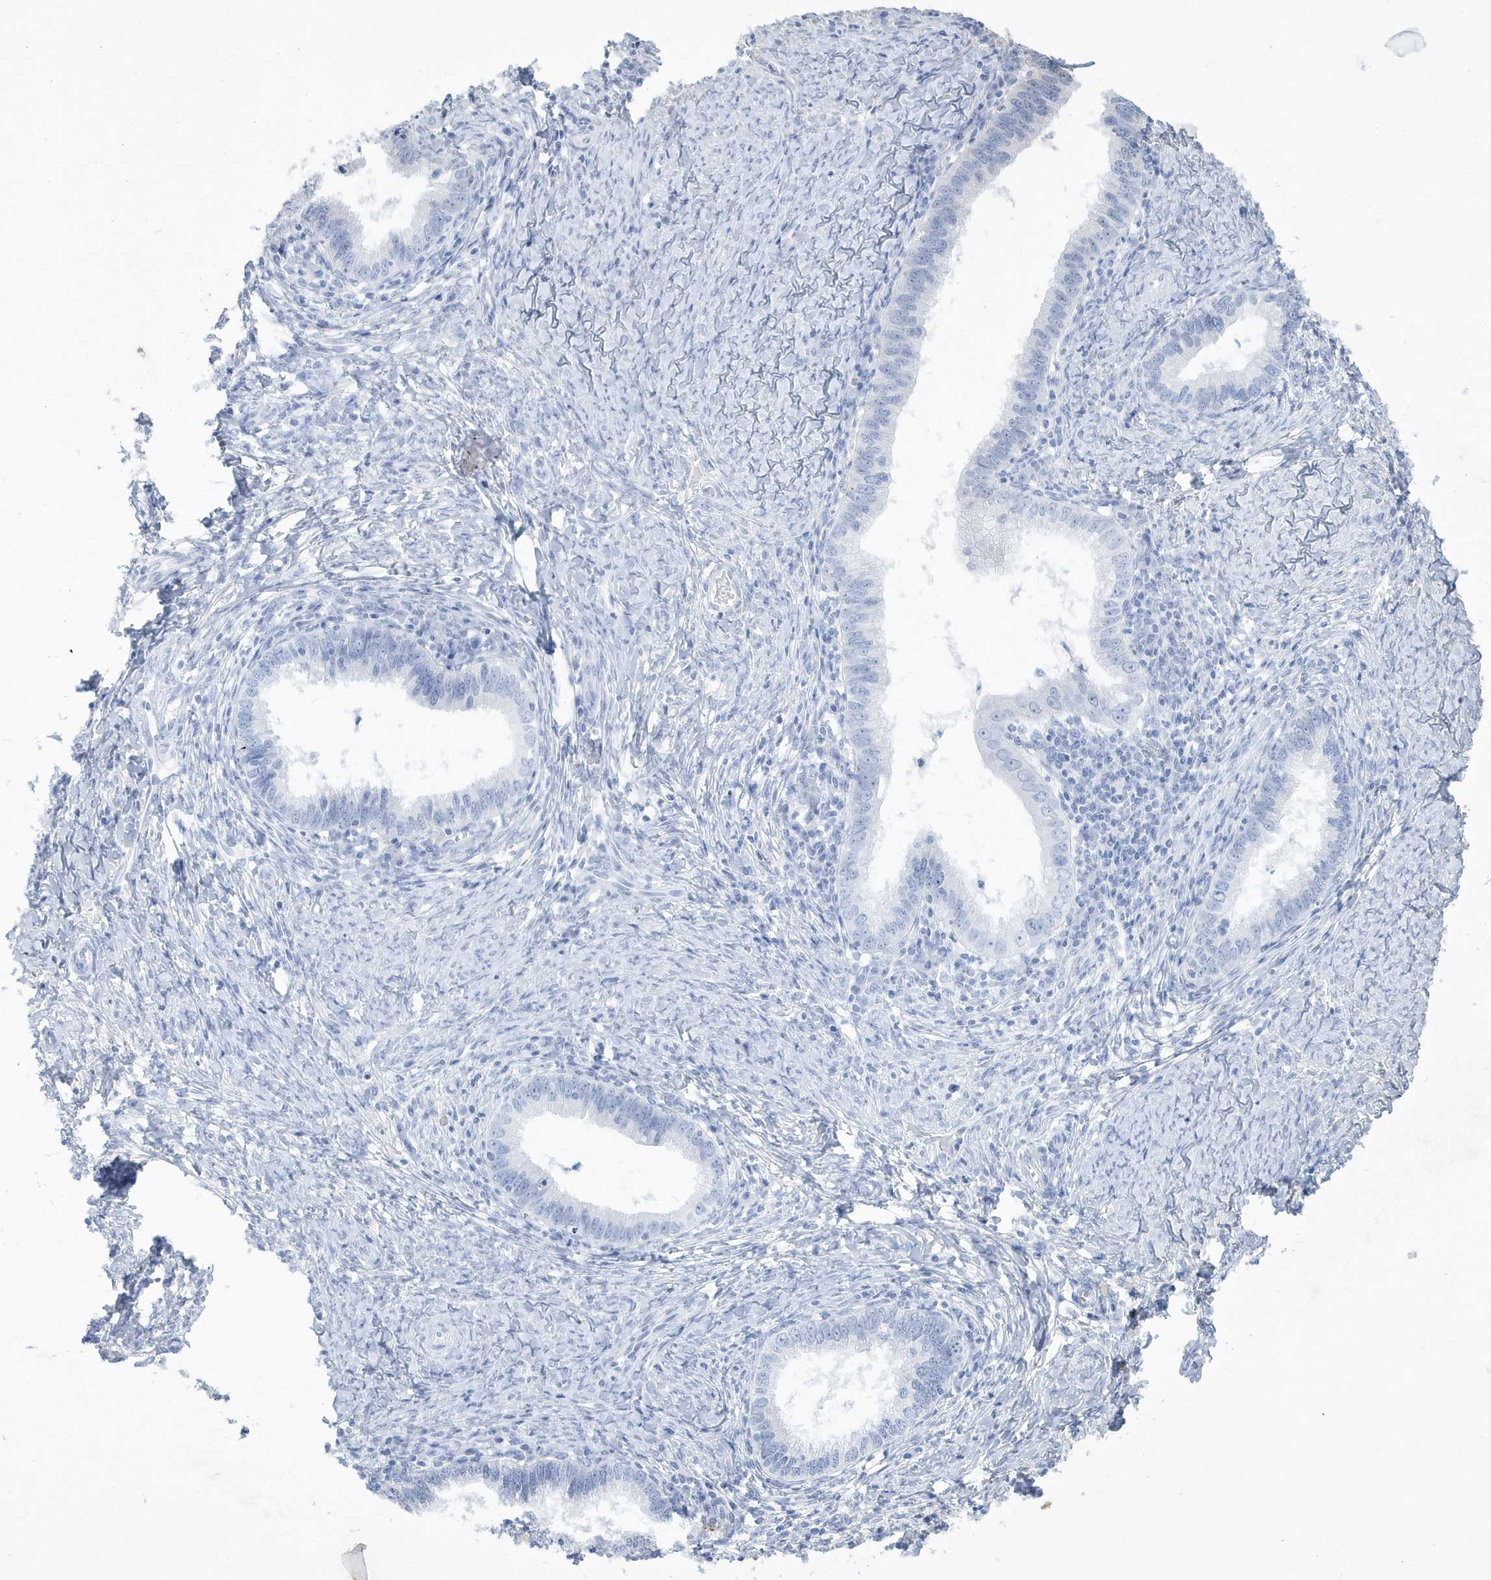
{"staining": {"intensity": "weak", "quantity": "25%-75%", "location": "cytoplasmic/membranous"}, "tissue": "cervical cancer", "cell_type": "Tumor cells", "image_type": "cancer", "snomed": [{"axis": "morphology", "description": "Adenocarcinoma, NOS"}, {"axis": "topography", "description": "Cervix"}], "caption": "Protein expression analysis of cervical cancer demonstrates weak cytoplasmic/membranous expression in about 25%-75% of tumor cells.", "gene": "AKR7A2", "patient": {"sex": "female", "age": 36}}